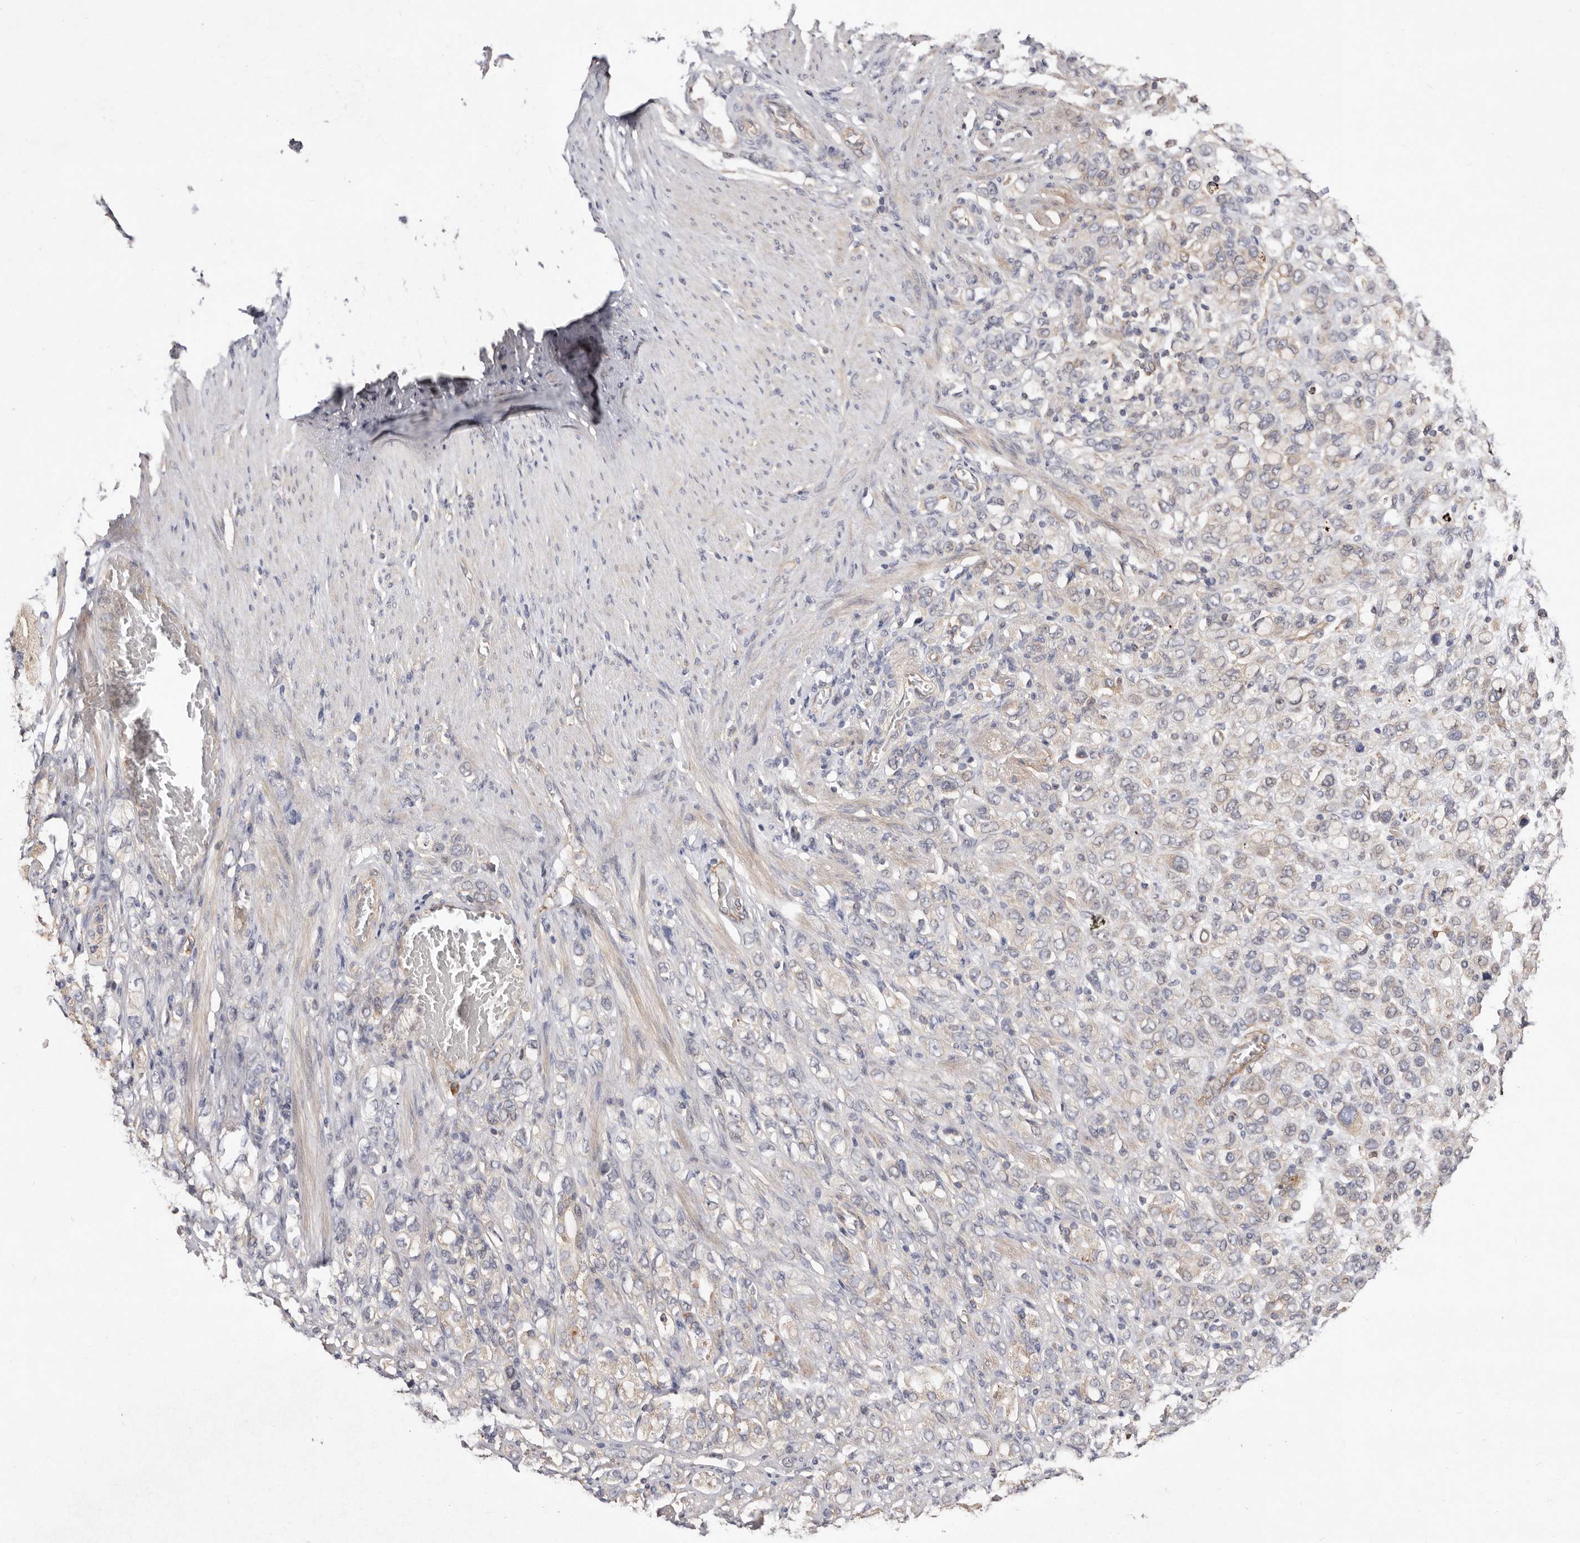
{"staining": {"intensity": "negative", "quantity": "none", "location": "none"}, "tissue": "stomach cancer", "cell_type": "Tumor cells", "image_type": "cancer", "snomed": [{"axis": "morphology", "description": "Adenocarcinoma, NOS"}, {"axis": "topography", "description": "Stomach"}], "caption": "DAB immunohistochemical staining of human stomach cancer (adenocarcinoma) demonstrates no significant staining in tumor cells. (DAB (3,3'-diaminobenzidine) IHC visualized using brightfield microscopy, high magnification).", "gene": "LRRC25", "patient": {"sex": "female", "age": 65}}